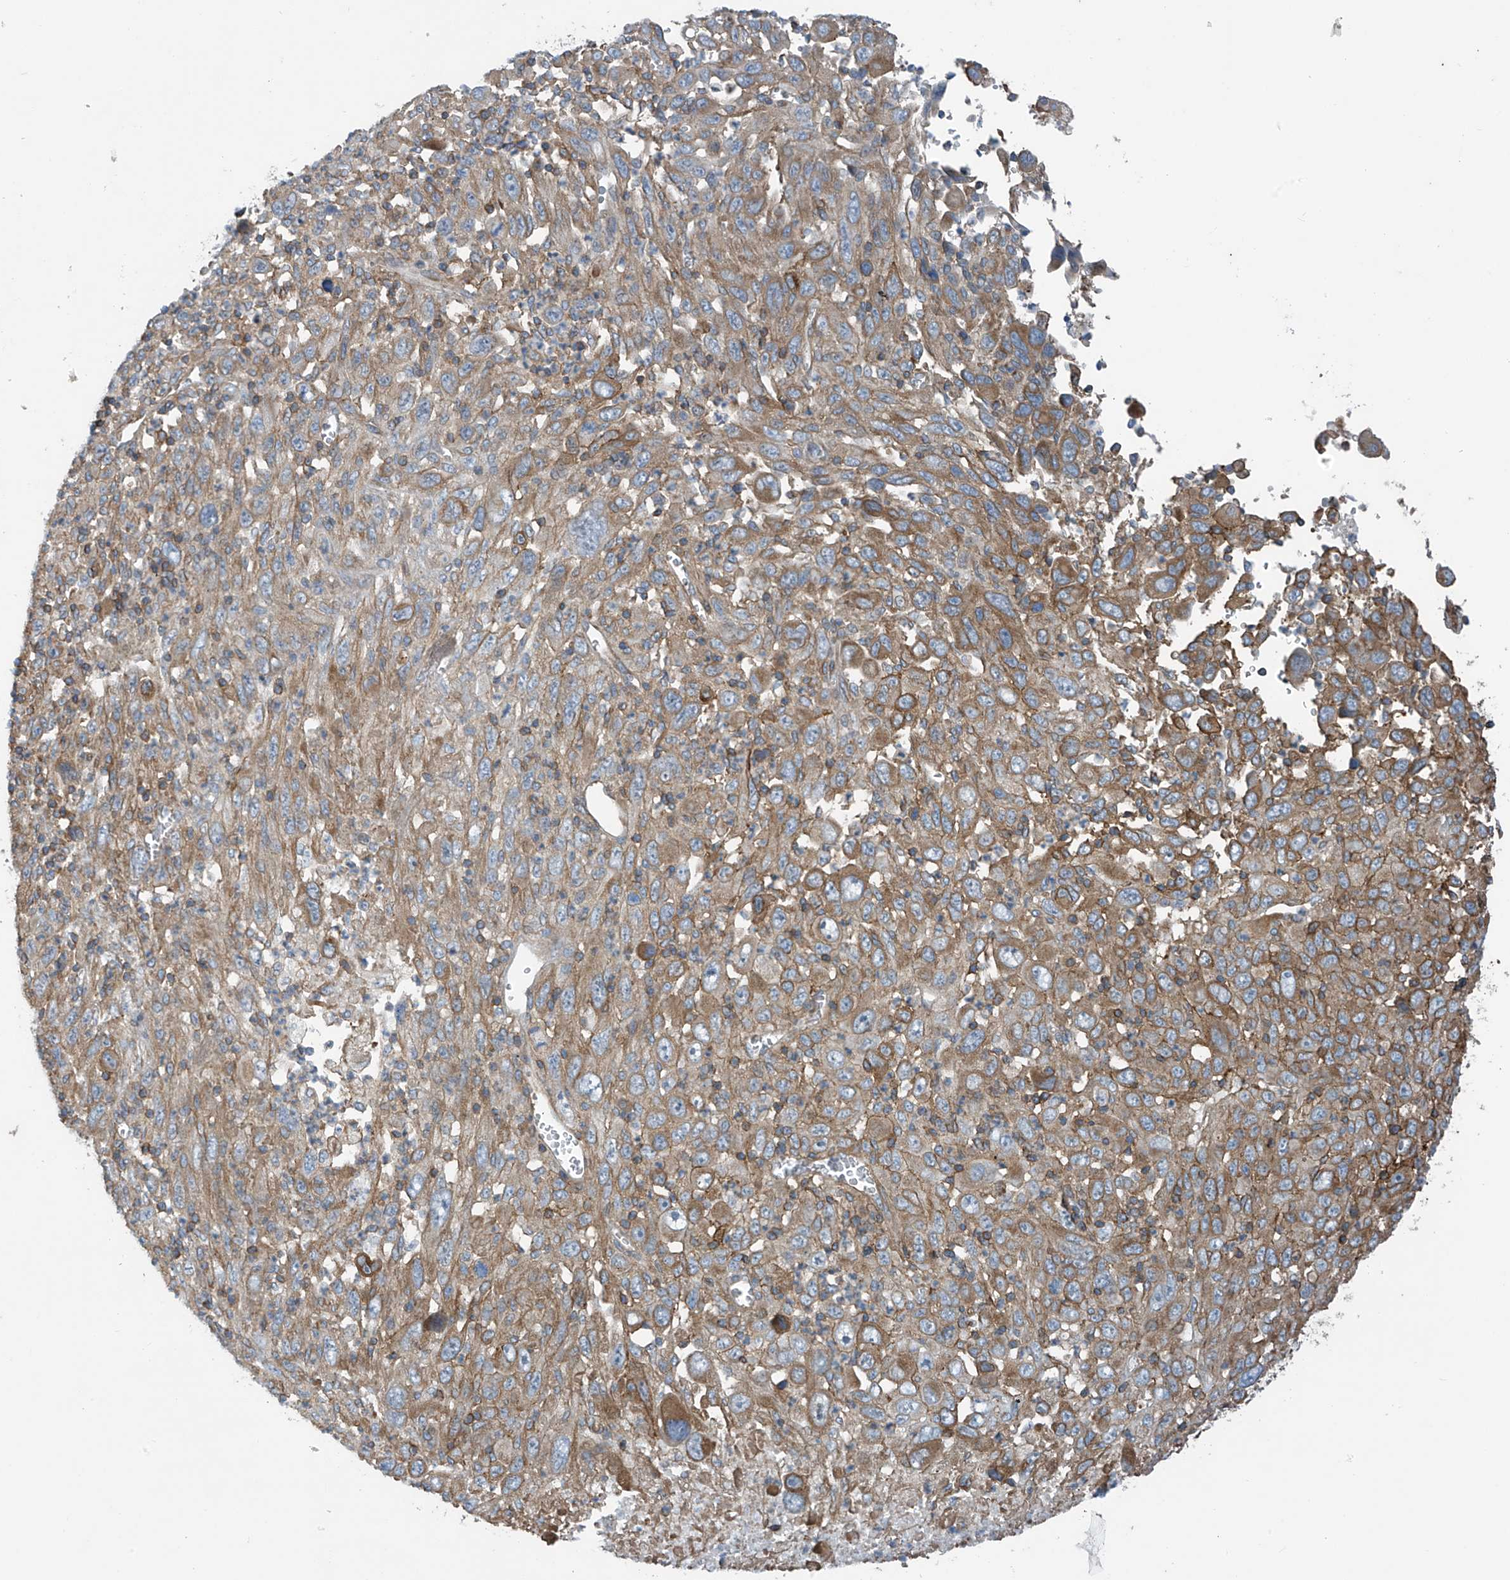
{"staining": {"intensity": "moderate", "quantity": "25%-75%", "location": "cytoplasmic/membranous"}, "tissue": "melanoma", "cell_type": "Tumor cells", "image_type": "cancer", "snomed": [{"axis": "morphology", "description": "Malignant melanoma, Metastatic site"}, {"axis": "topography", "description": "Skin"}], "caption": "Tumor cells demonstrate moderate cytoplasmic/membranous expression in approximately 25%-75% of cells in melanoma.", "gene": "SLC1A5", "patient": {"sex": "female", "age": 56}}